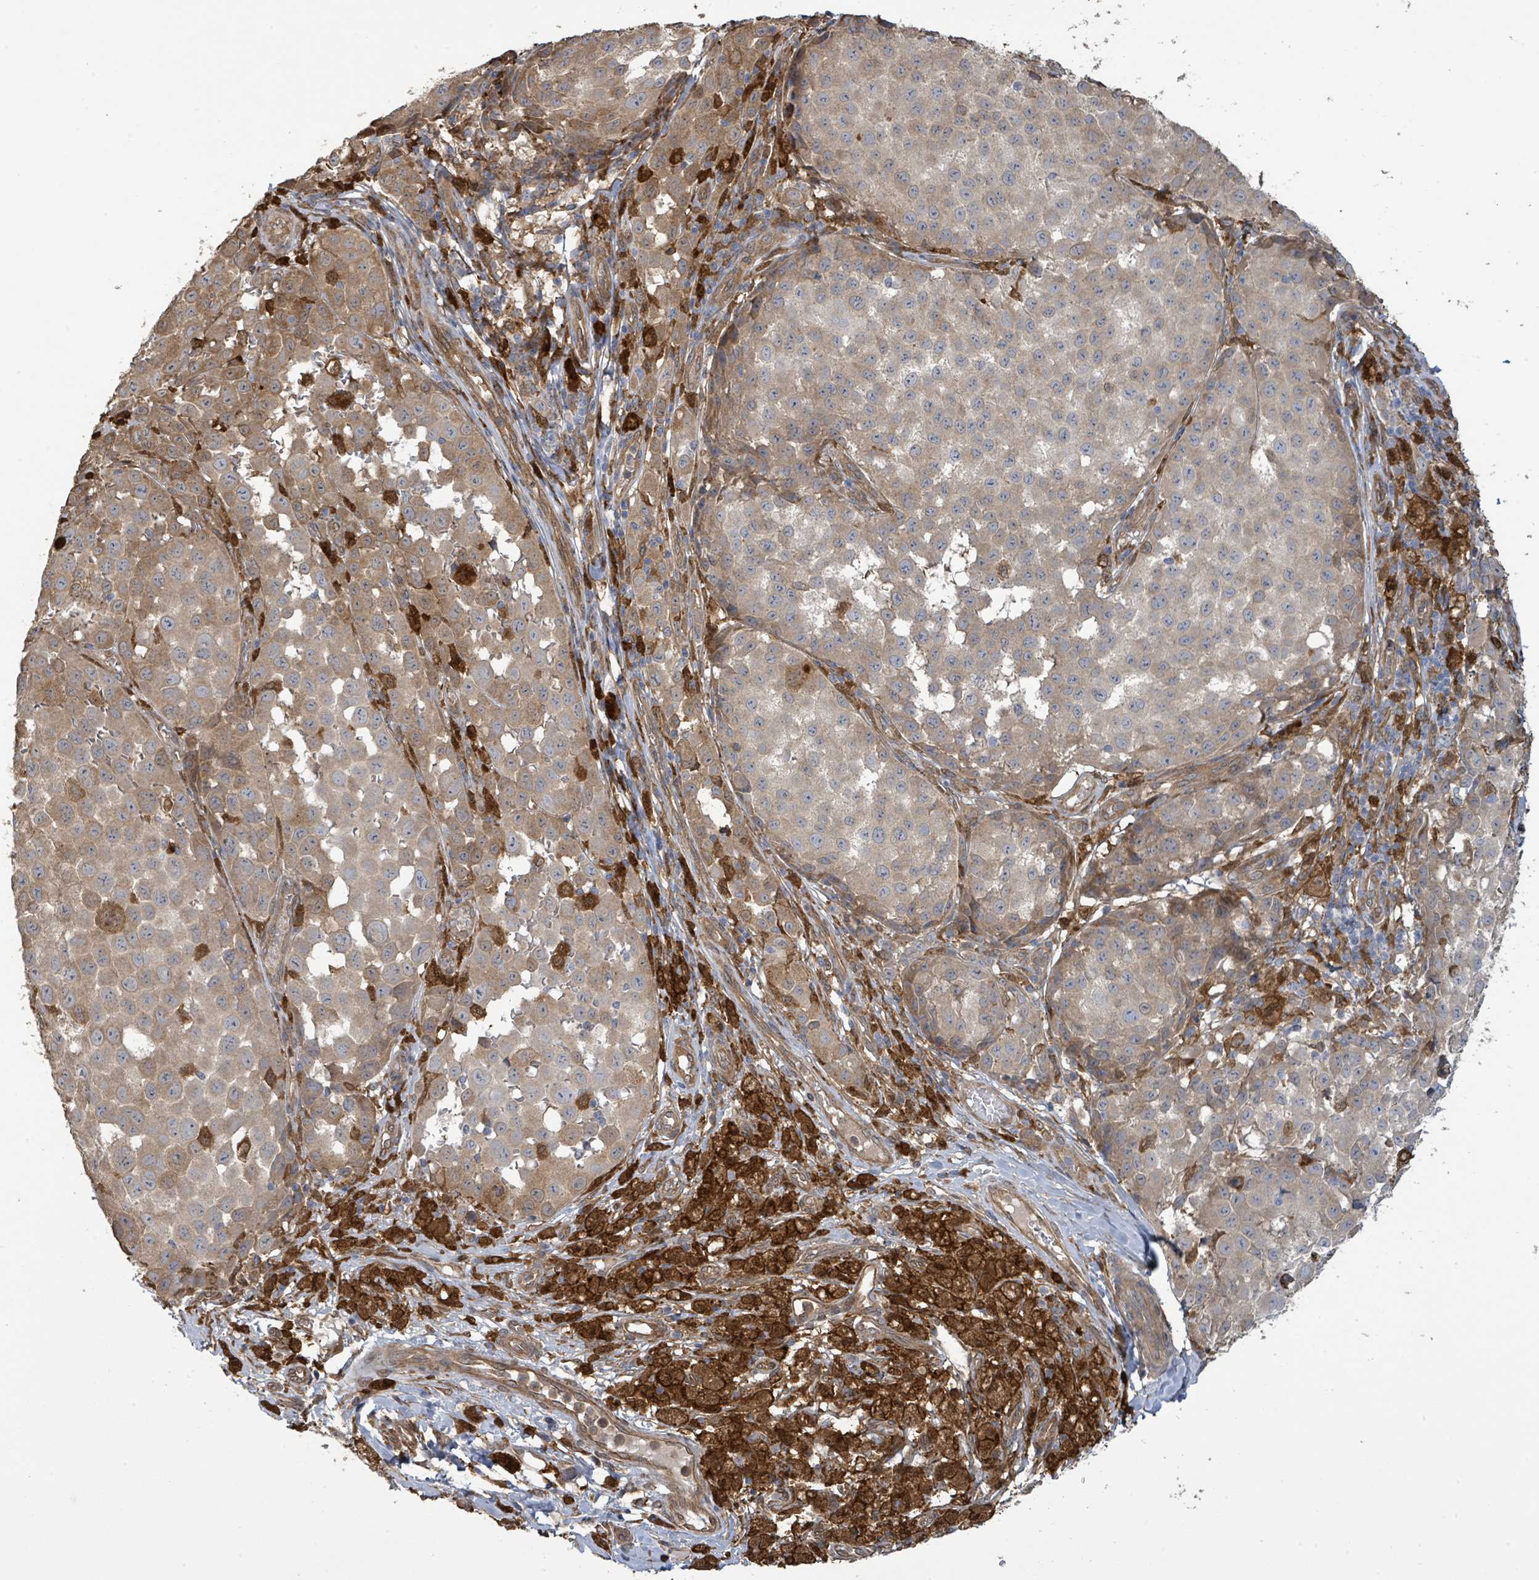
{"staining": {"intensity": "weak", "quantity": ">75%", "location": "cytoplasmic/membranous"}, "tissue": "melanoma", "cell_type": "Tumor cells", "image_type": "cancer", "snomed": [{"axis": "morphology", "description": "Malignant melanoma, NOS"}, {"axis": "topography", "description": "Skin"}], "caption": "Brown immunohistochemical staining in malignant melanoma displays weak cytoplasmic/membranous staining in about >75% of tumor cells.", "gene": "ARPIN", "patient": {"sex": "male", "age": 64}}